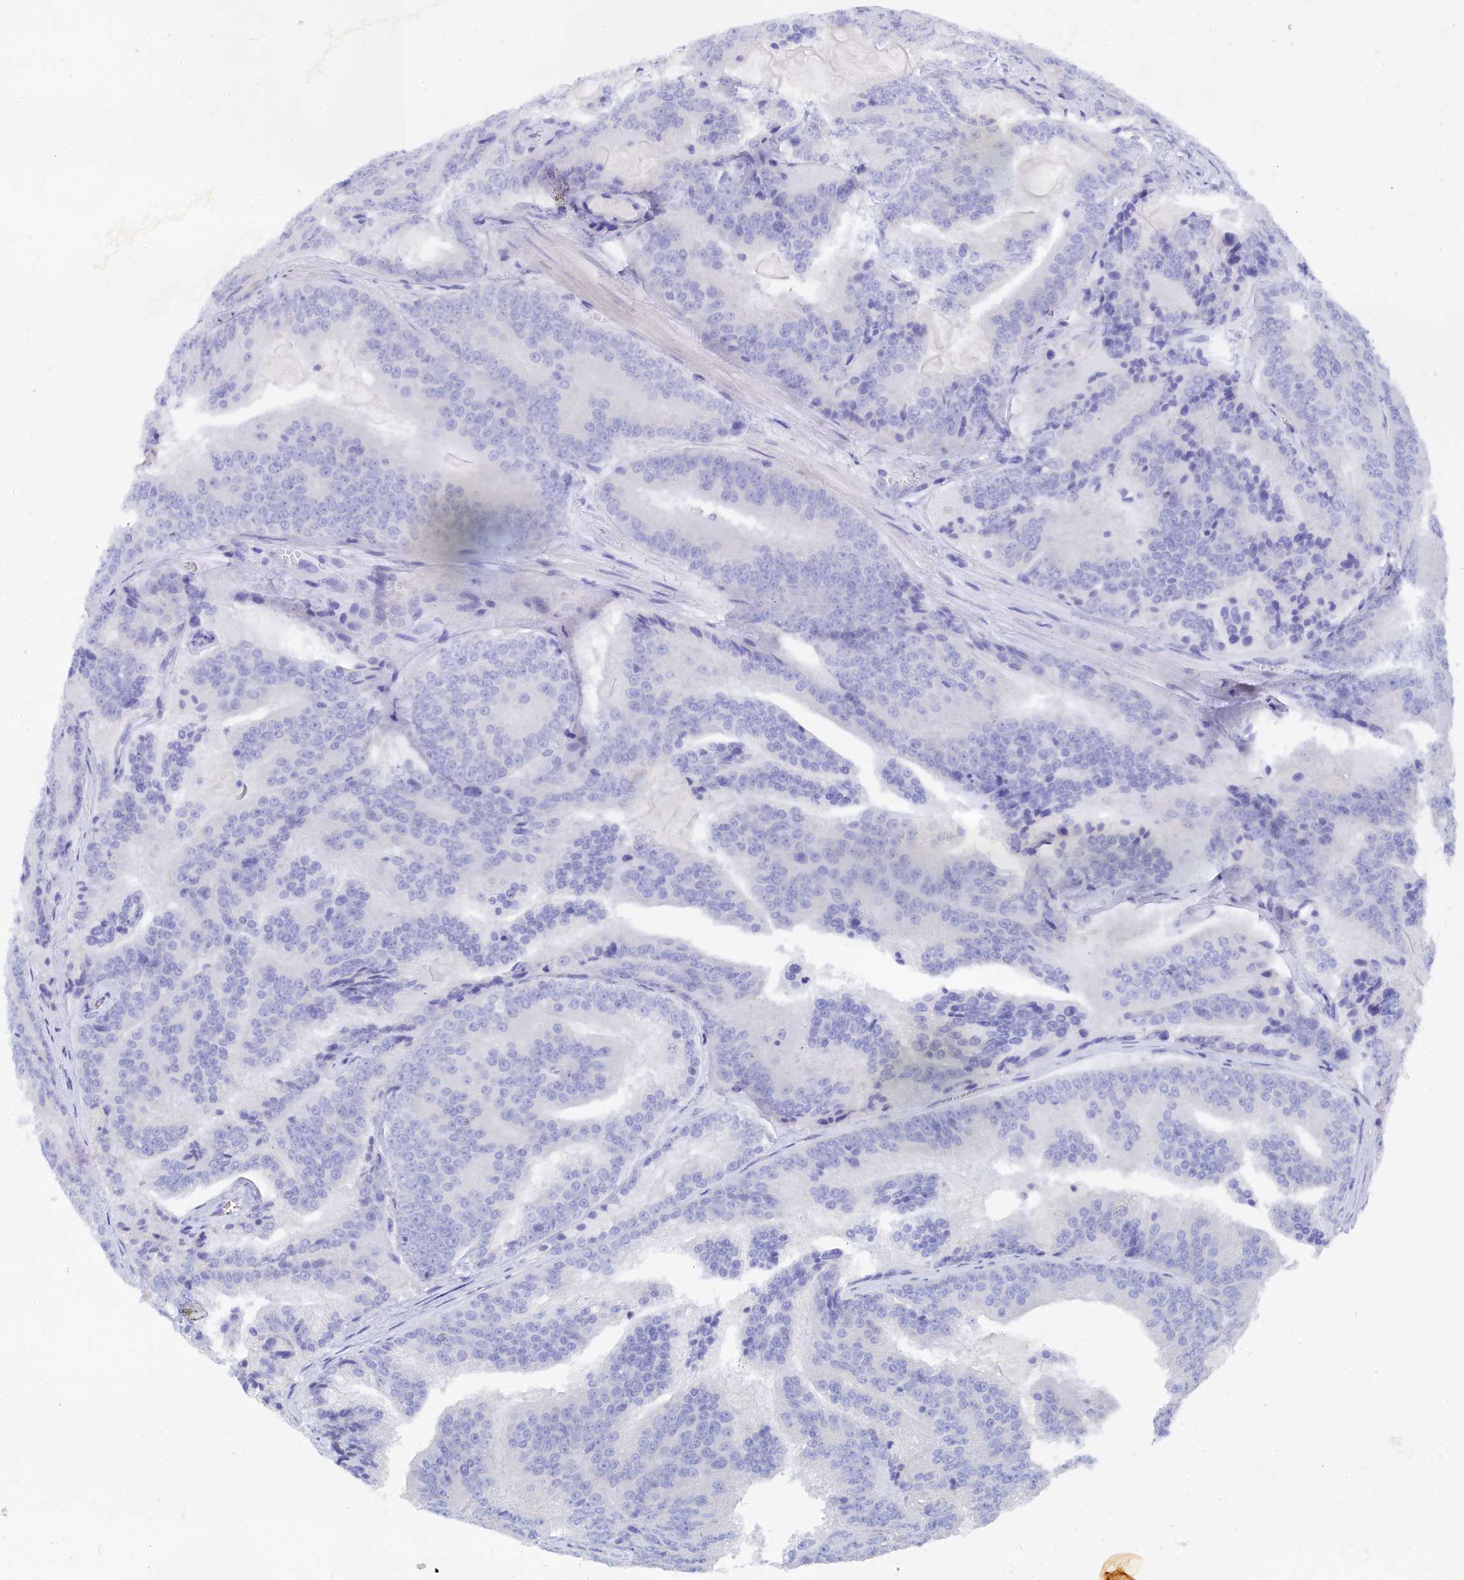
{"staining": {"intensity": "negative", "quantity": "none", "location": "none"}, "tissue": "prostate cancer", "cell_type": "Tumor cells", "image_type": "cancer", "snomed": [{"axis": "morphology", "description": "Adenocarcinoma, High grade"}, {"axis": "topography", "description": "Prostate"}], "caption": "Tumor cells are negative for protein expression in human prostate cancer (adenocarcinoma (high-grade)).", "gene": "TRIM10", "patient": {"sex": "male", "age": 61}}